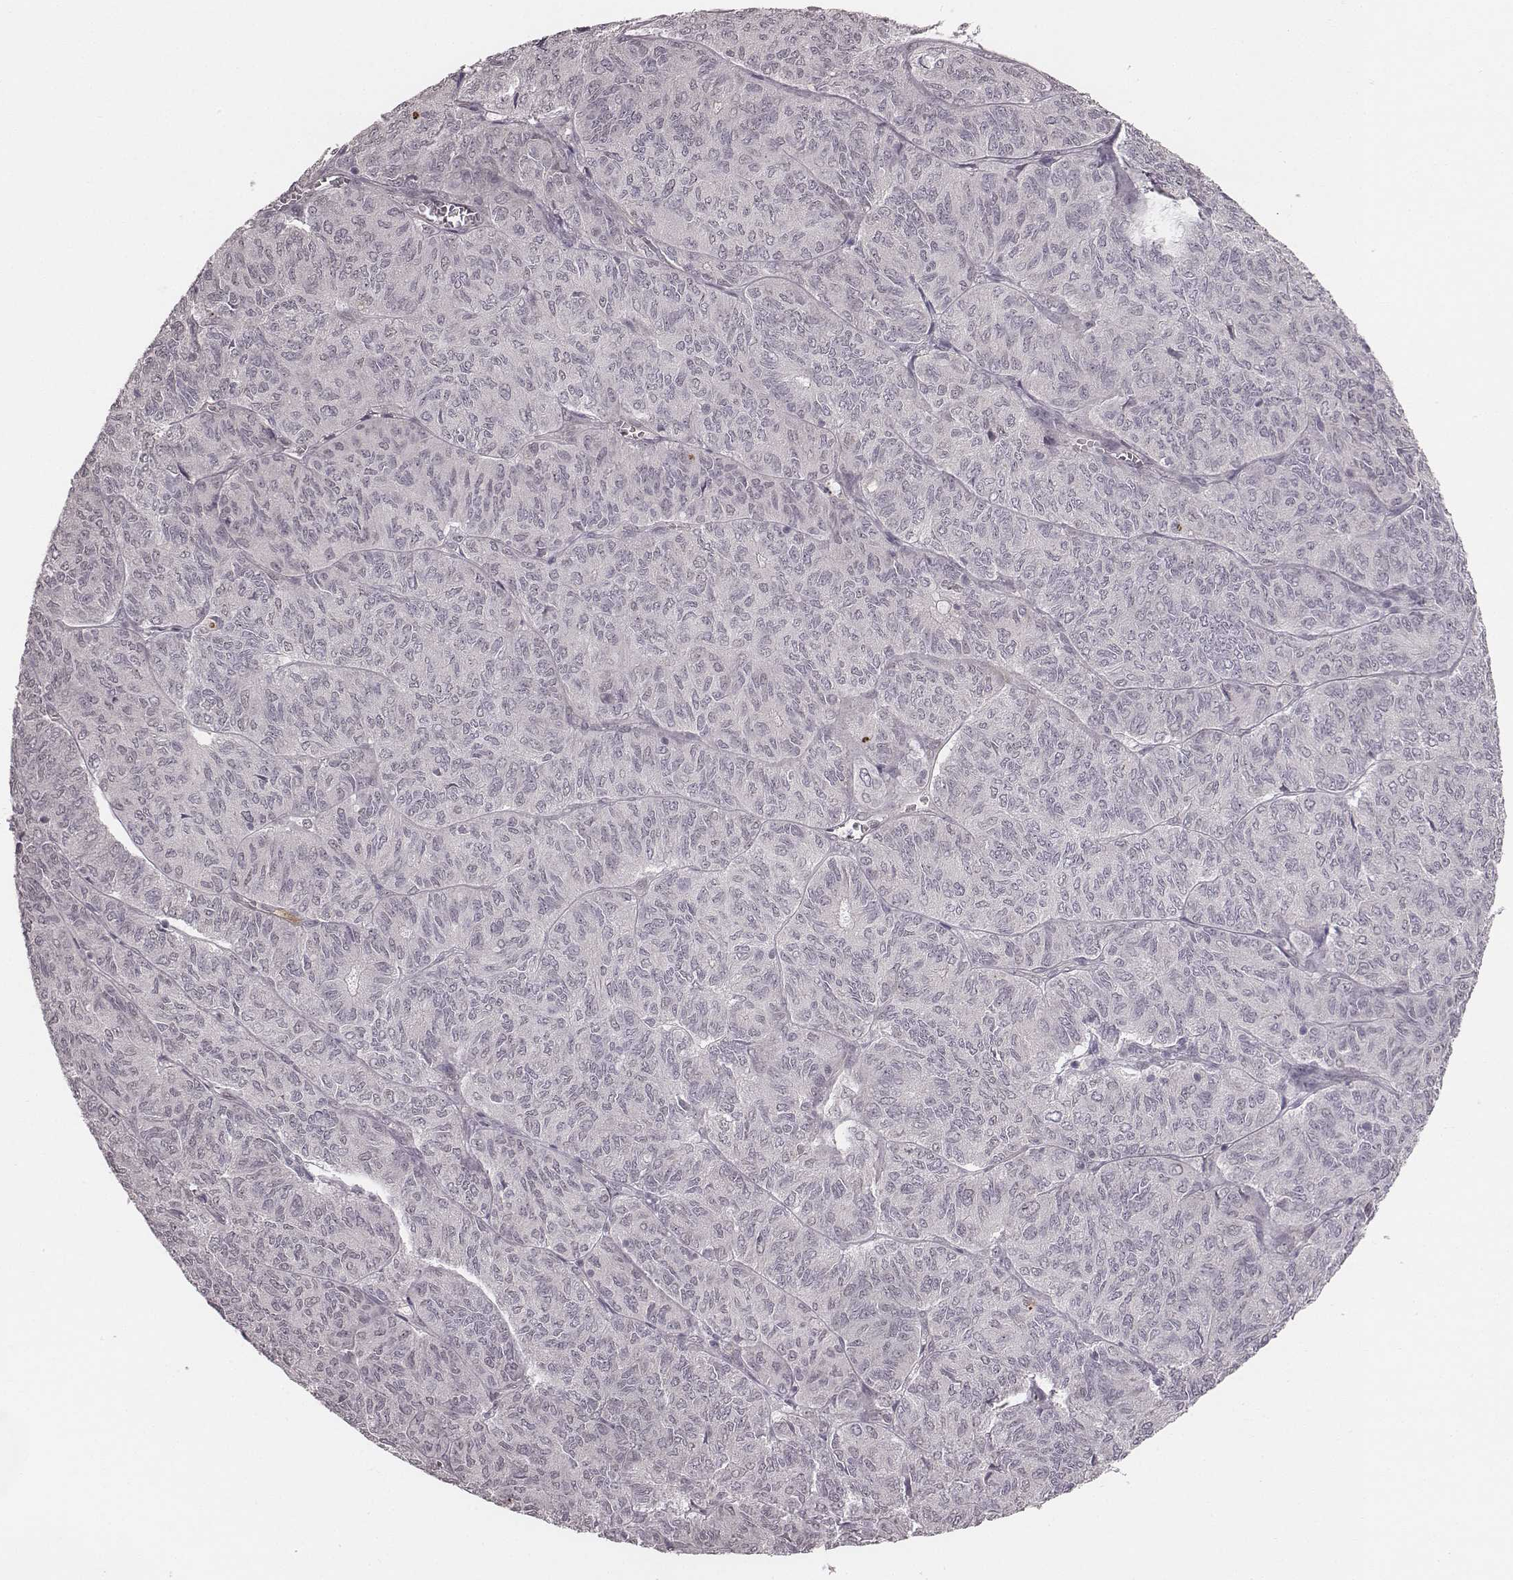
{"staining": {"intensity": "negative", "quantity": "none", "location": "none"}, "tissue": "ovarian cancer", "cell_type": "Tumor cells", "image_type": "cancer", "snomed": [{"axis": "morphology", "description": "Carcinoma, endometroid"}, {"axis": "topography", "description": "Ovary"}], "caption": "Tumor cells show no significant expression in endometroid carcinoma (ovarian).", "gene": "RPGRIP1", "patient": {"sex": "female", "age": 80}}